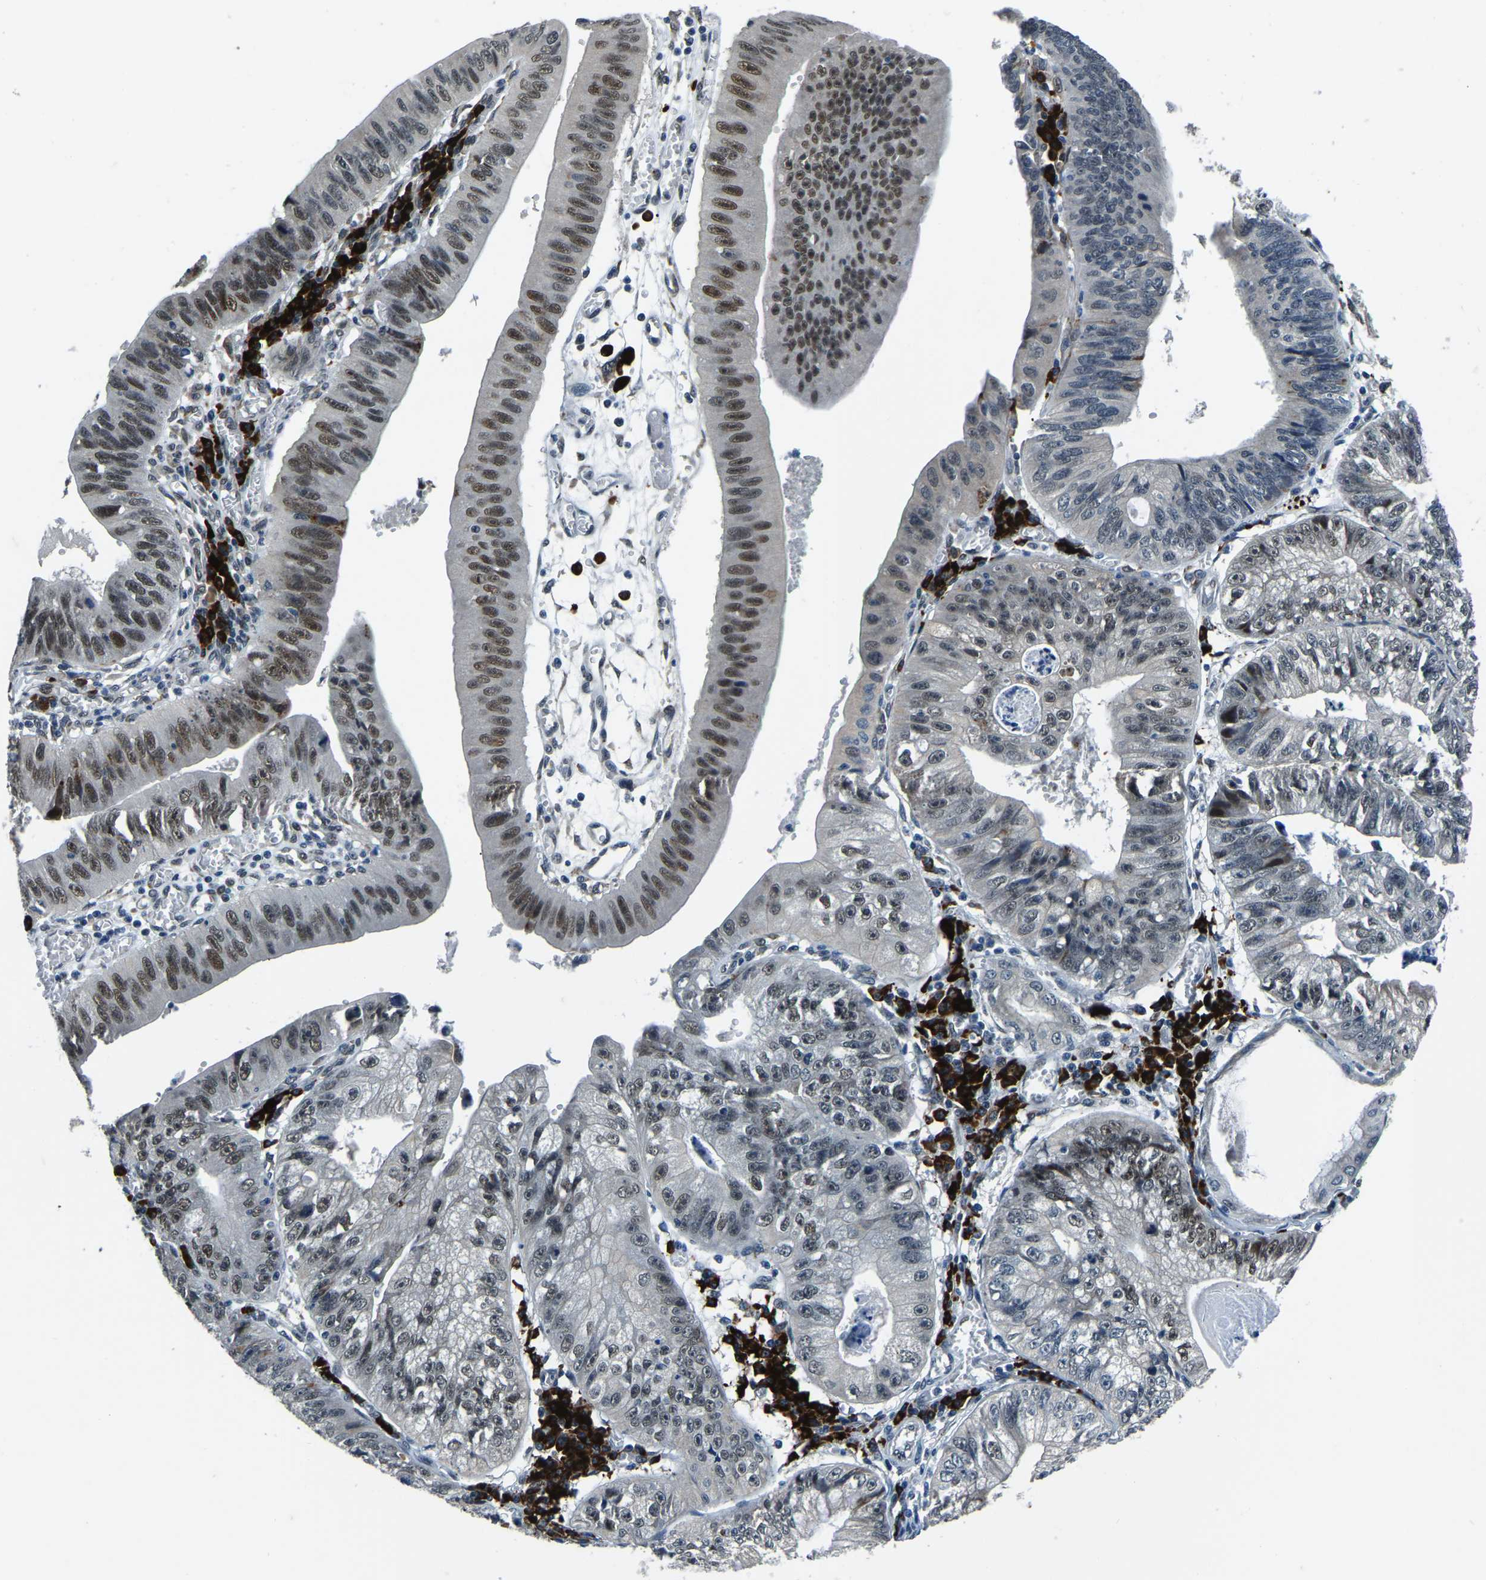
{"staining": {"intensity": "moderate", "quantity": "25%-75%", "location": "nuclear"}, "tissue": "stomach cancer", "cell_type": "Tumor cells", "image_type": "cancer", "snomed": [{"axis": "morphology", "description": "Adenocarcinoma, NOS"}, {"axis": "topography", "description": "Stomach"}], "caption": "Human adenocarcinoma (stomach) stained with a brown dye exhibits moderate nuclear positive positivity in about 25%-75% of tumor cells.", "gene": "ING2", "patient": {"sex": "male", "age": 59}}